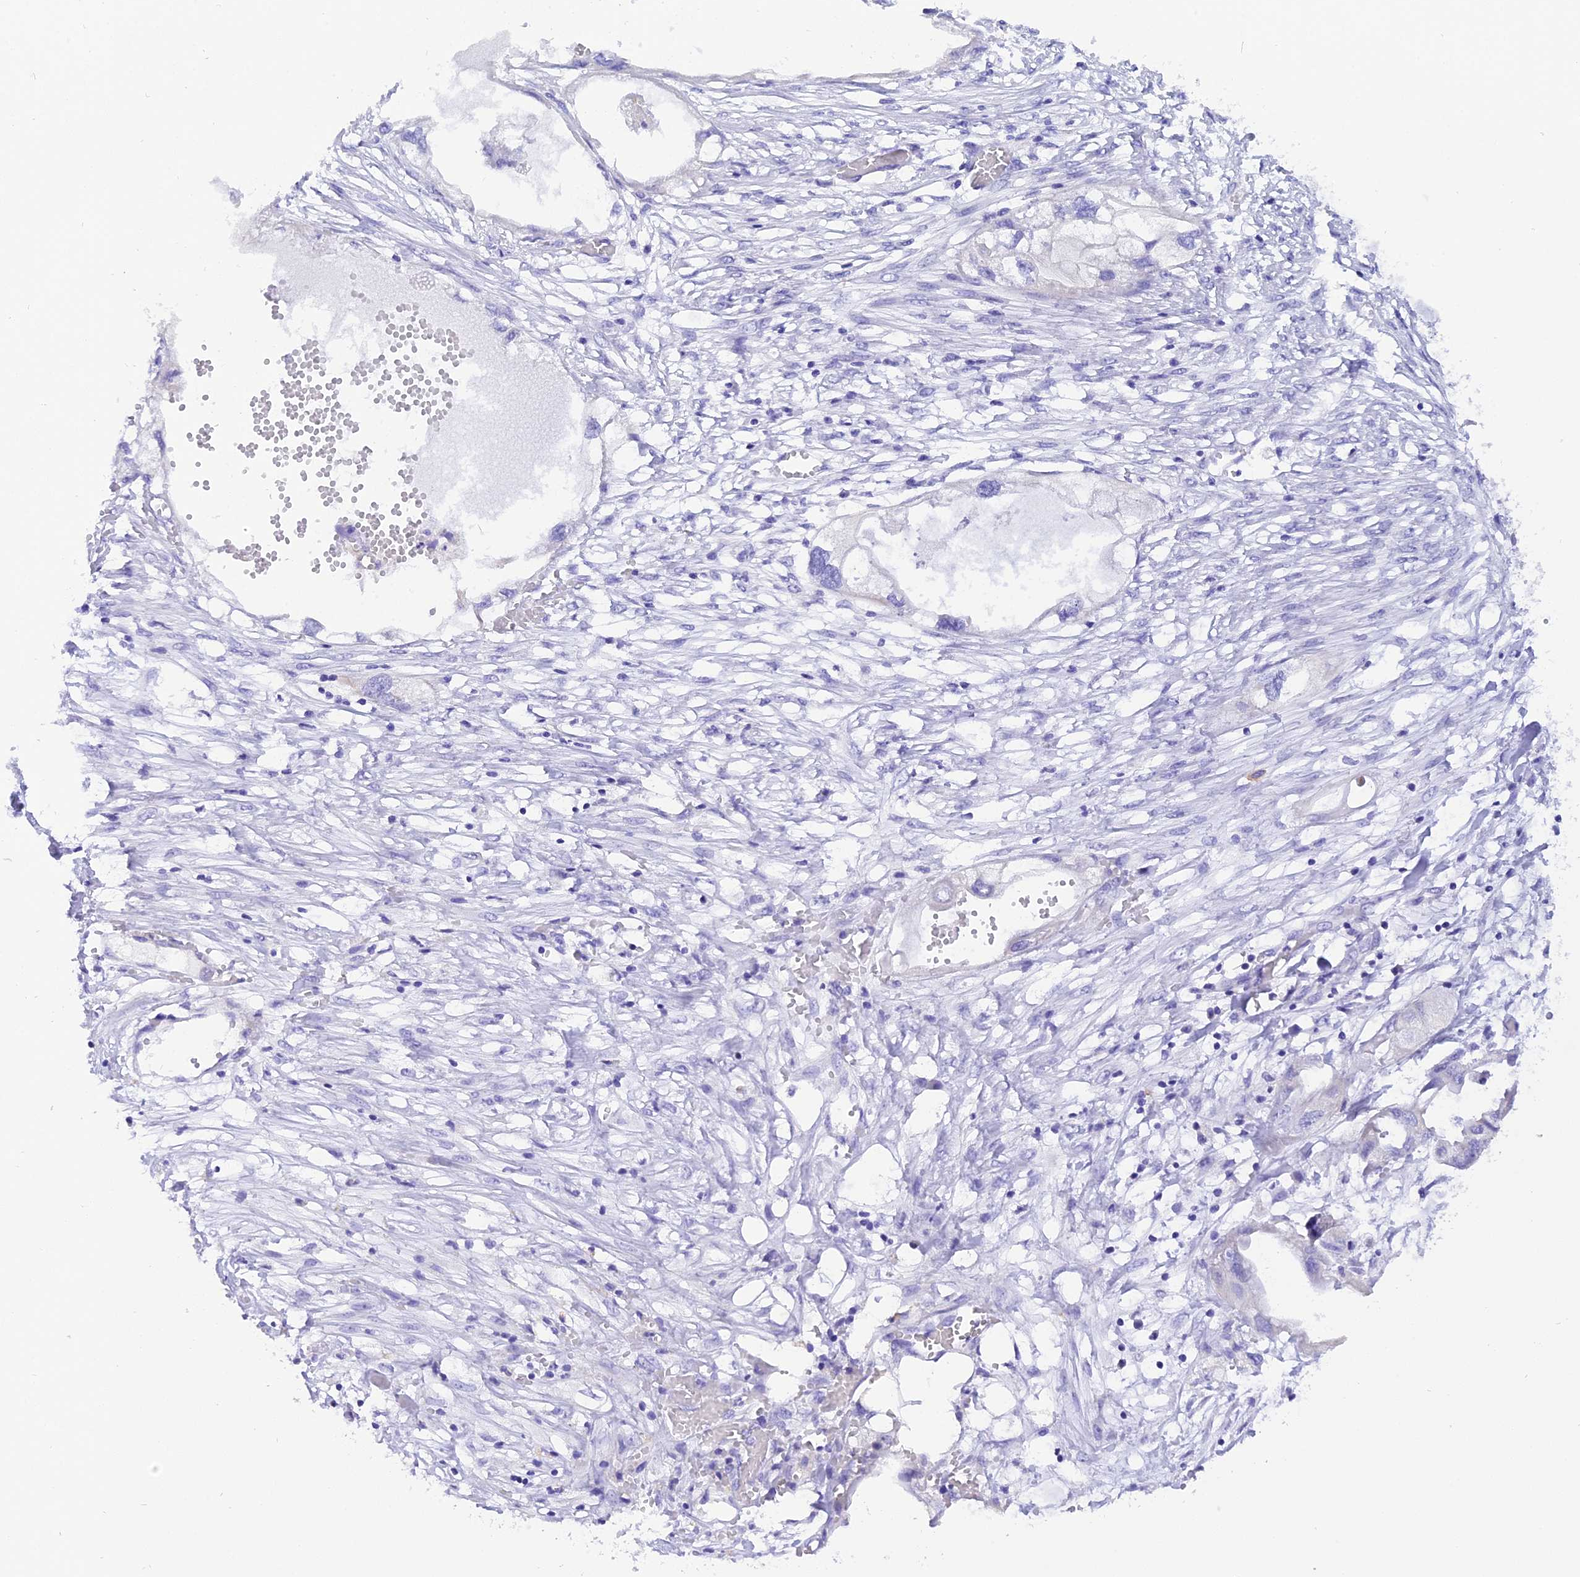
{"staining": {"intensity": "negative", "quantity": "none", "location": "none"}, "tissue": "endometrial cancer", "cell_type": "Tumor cells", "image_type": "cancer", "snomed": [{"axis": "morphology", "description": "Adenocarcinoma, NOS"}, {"axis": "morphology", "description": "Adenocarcinoma, metastatic, NOS"}, {"axis": "topography", "description": "Adipose tissue"}, {"axis": "topography", "description": "Endometrium"}], "caption": "Metastatic adenocarcinoma (endometrial) was stained to show a protein in brown. There is no significant staining in tumor cells. (DAB (3,3'-diaminobenzidine) immunohistochemistry visualized using brightfield microscopy, high magnification).", "gene": "COL6A5", "patient": {"sex": "female", "age": 67}}